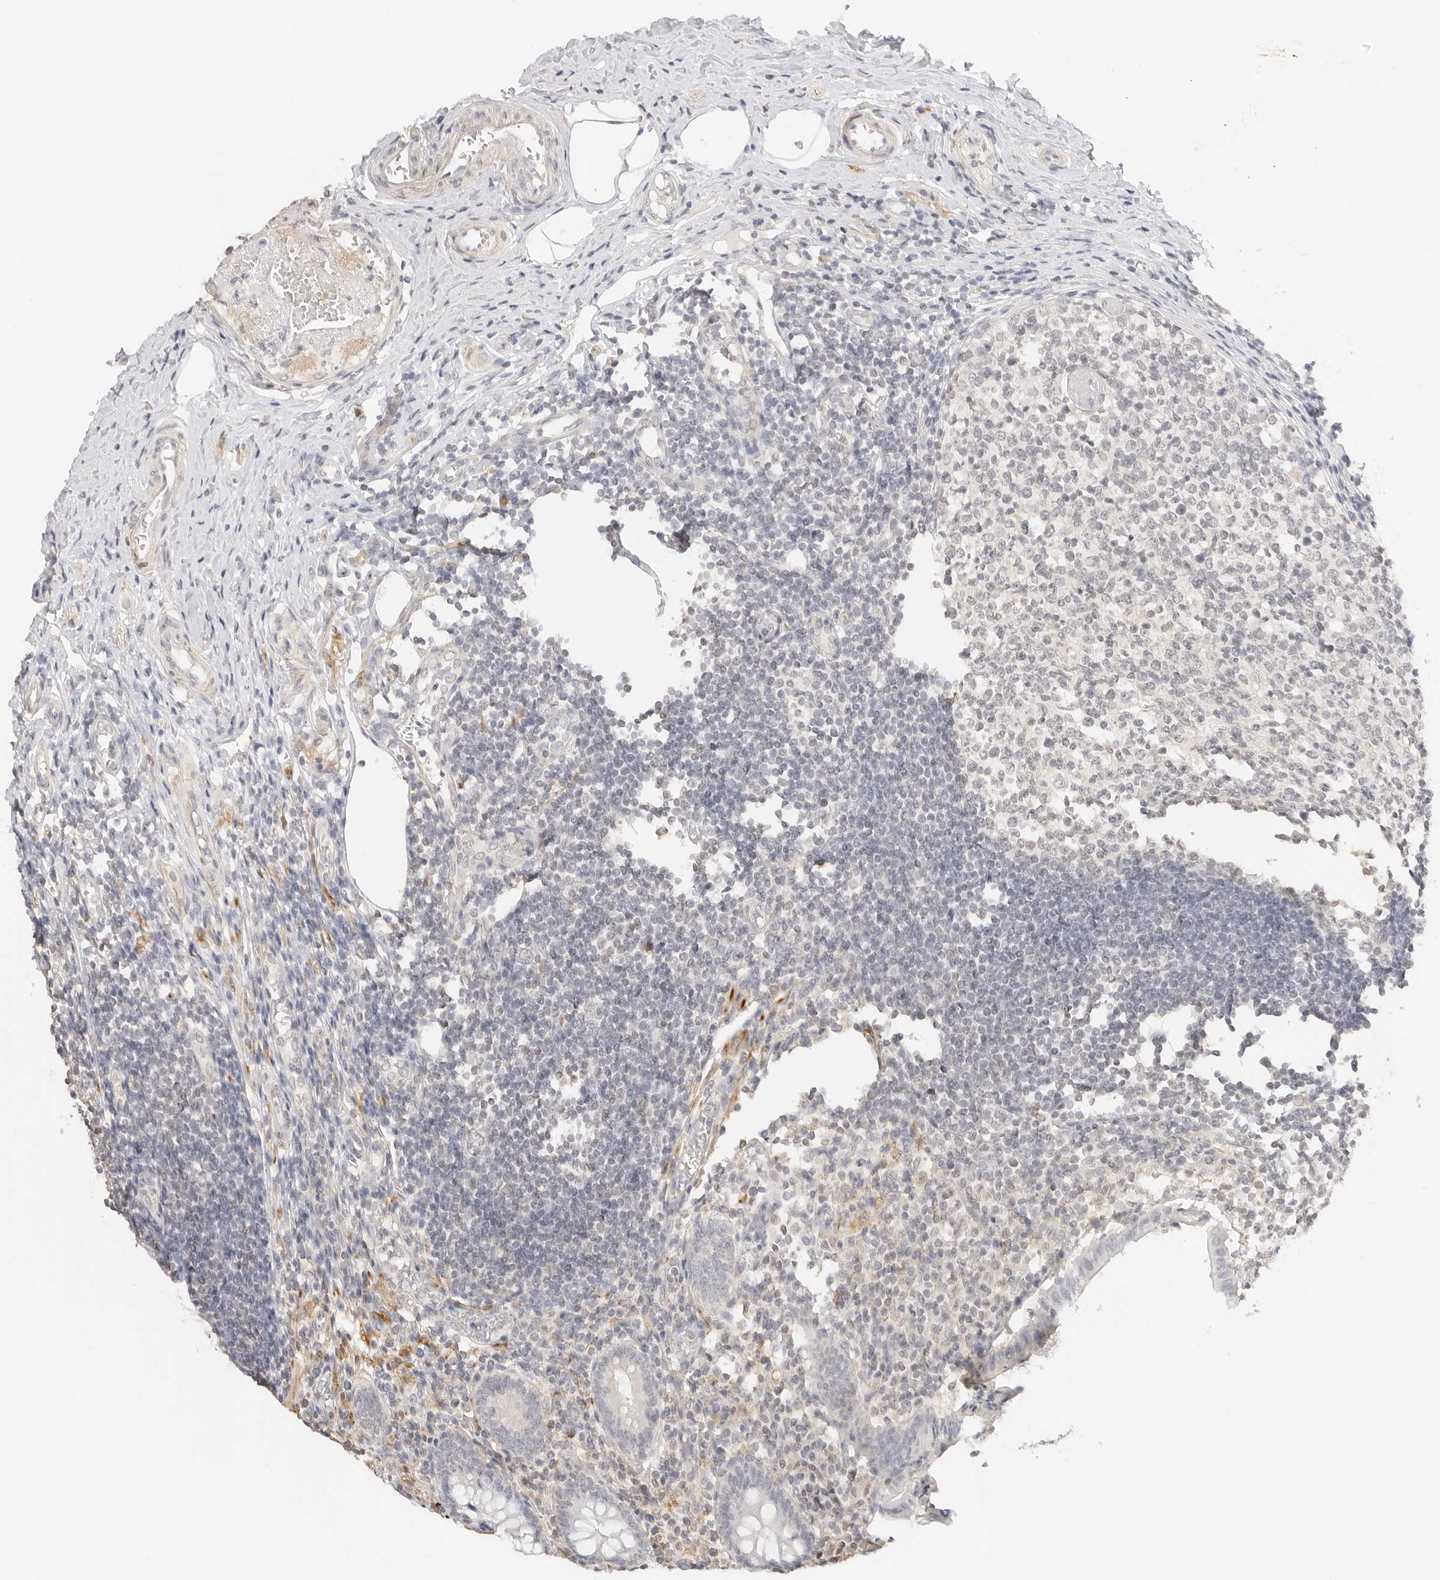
{"staining": {"intensity": "negative", "quantity": "none", "location": "none"}, "tissue": "appendix", "cell_type": "Glandular cells", "image_type": "normal", "snomed": [{"axis": "morphology", "description": "Normal tissue, NOS"}, {"axis": "topography", "description": "Appendix"}], "caption": "Normal appendix was stained to show a protein in brown. There is no significant expression in glandular cells. (Stains: DAB IHC with hematoxylin counter stain, Microscopy: brightfield microscopy at high magnification).", "gene": "PCDH19", "patient": {"sex": "female", "age": 17}}